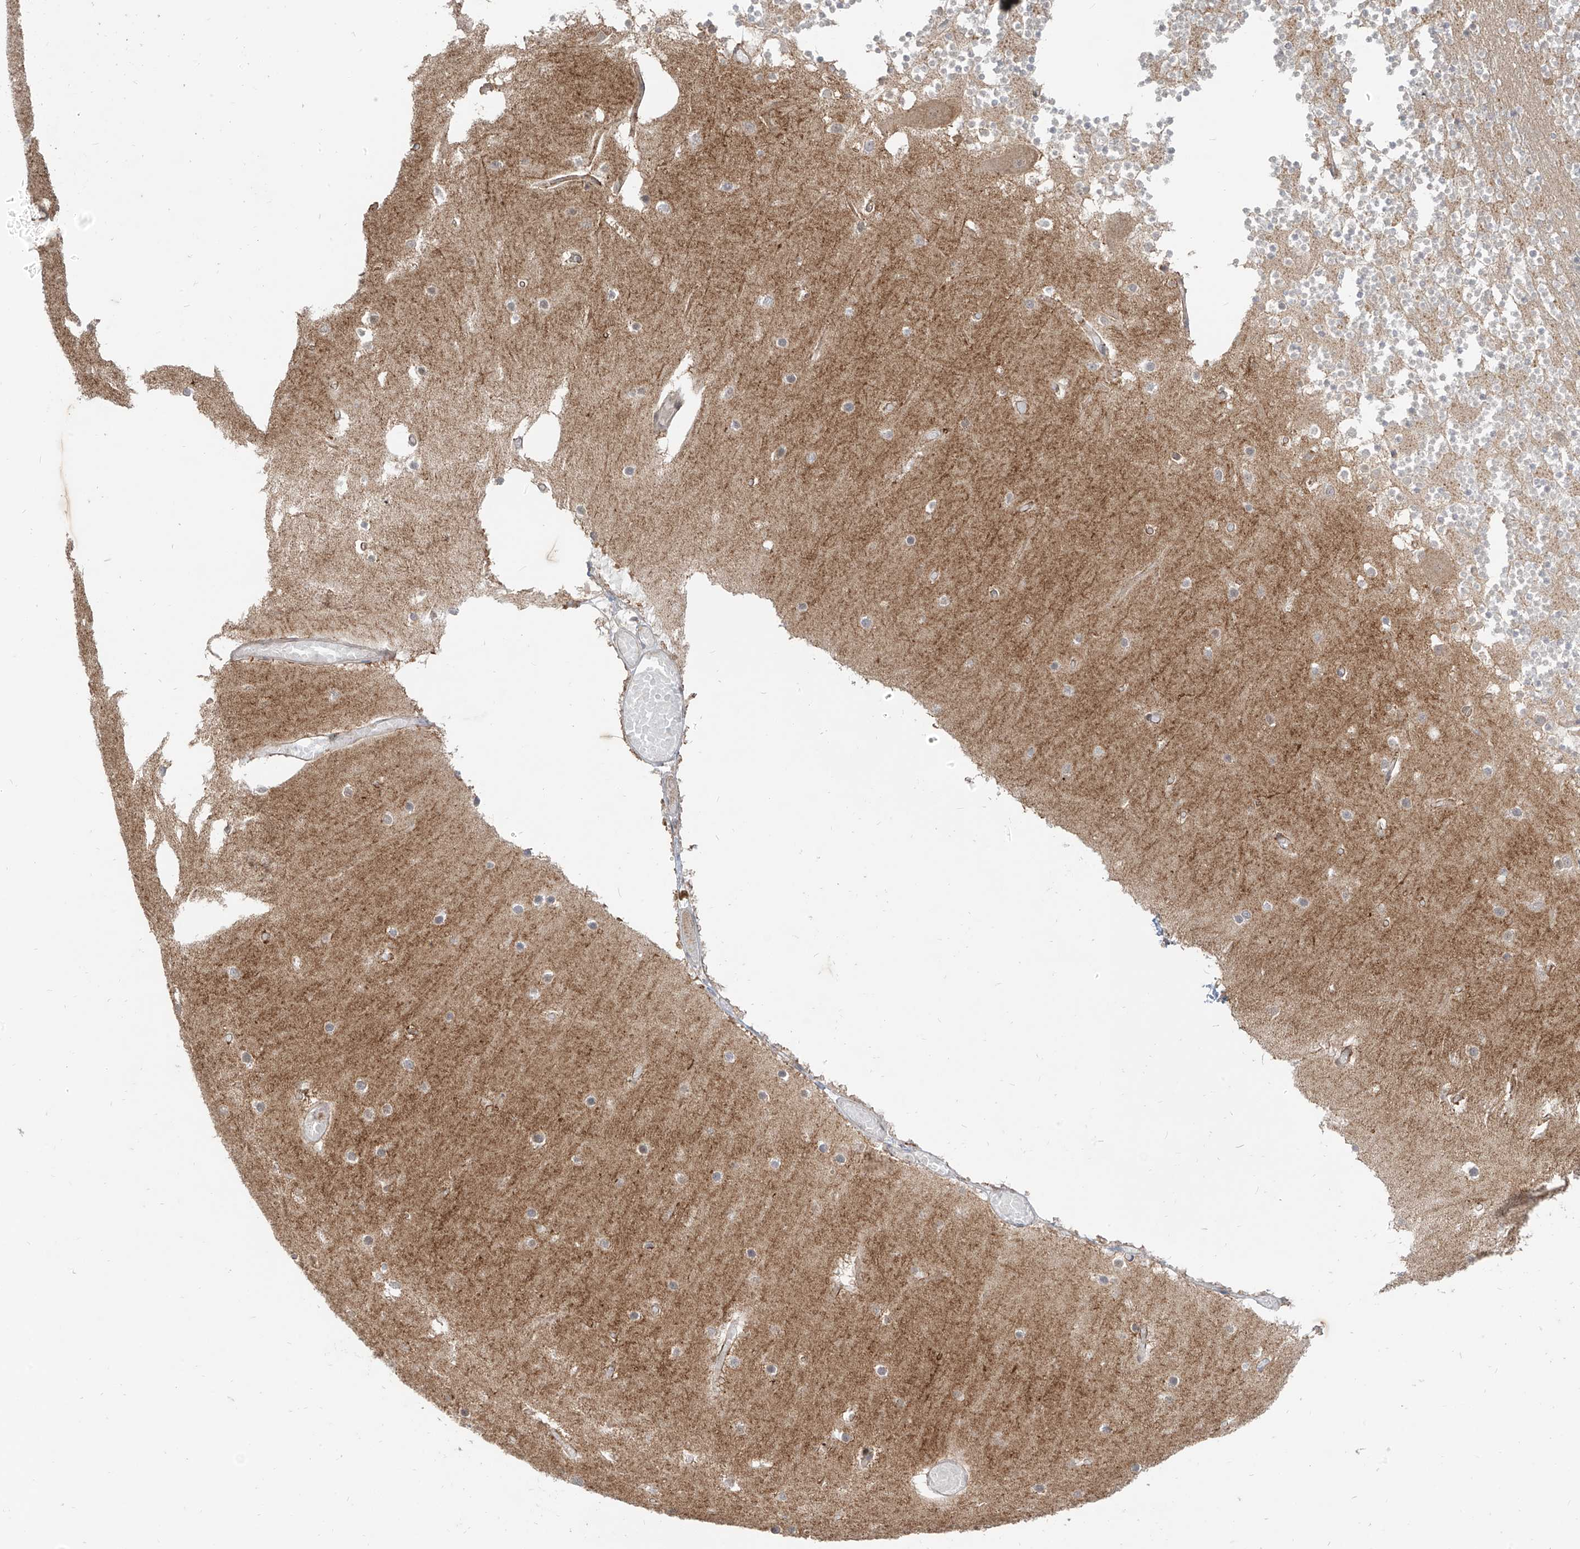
{"staining": {"intensity": "weak", "quantity": "25%-75%", "location": "cytoplasmic/membranous"}, "tissue": "cerebellum", "cell_type": "Cells in granular layer", "image_type": "normal", "snomed": [{"axis": "morphology", "description": "Normal tissue, NOS"}, {"axis": "topography", "description": "Cerebellum"}], "caption": "Immunohistochemical staining of normal cerebellum displays 25%-75% levels of weak cytoplasmic/membranous protein staining in about 25%-75% of cells in granular layer.", "gene": "MTUS2", "patient": {"sex": "female", "age": 28}}